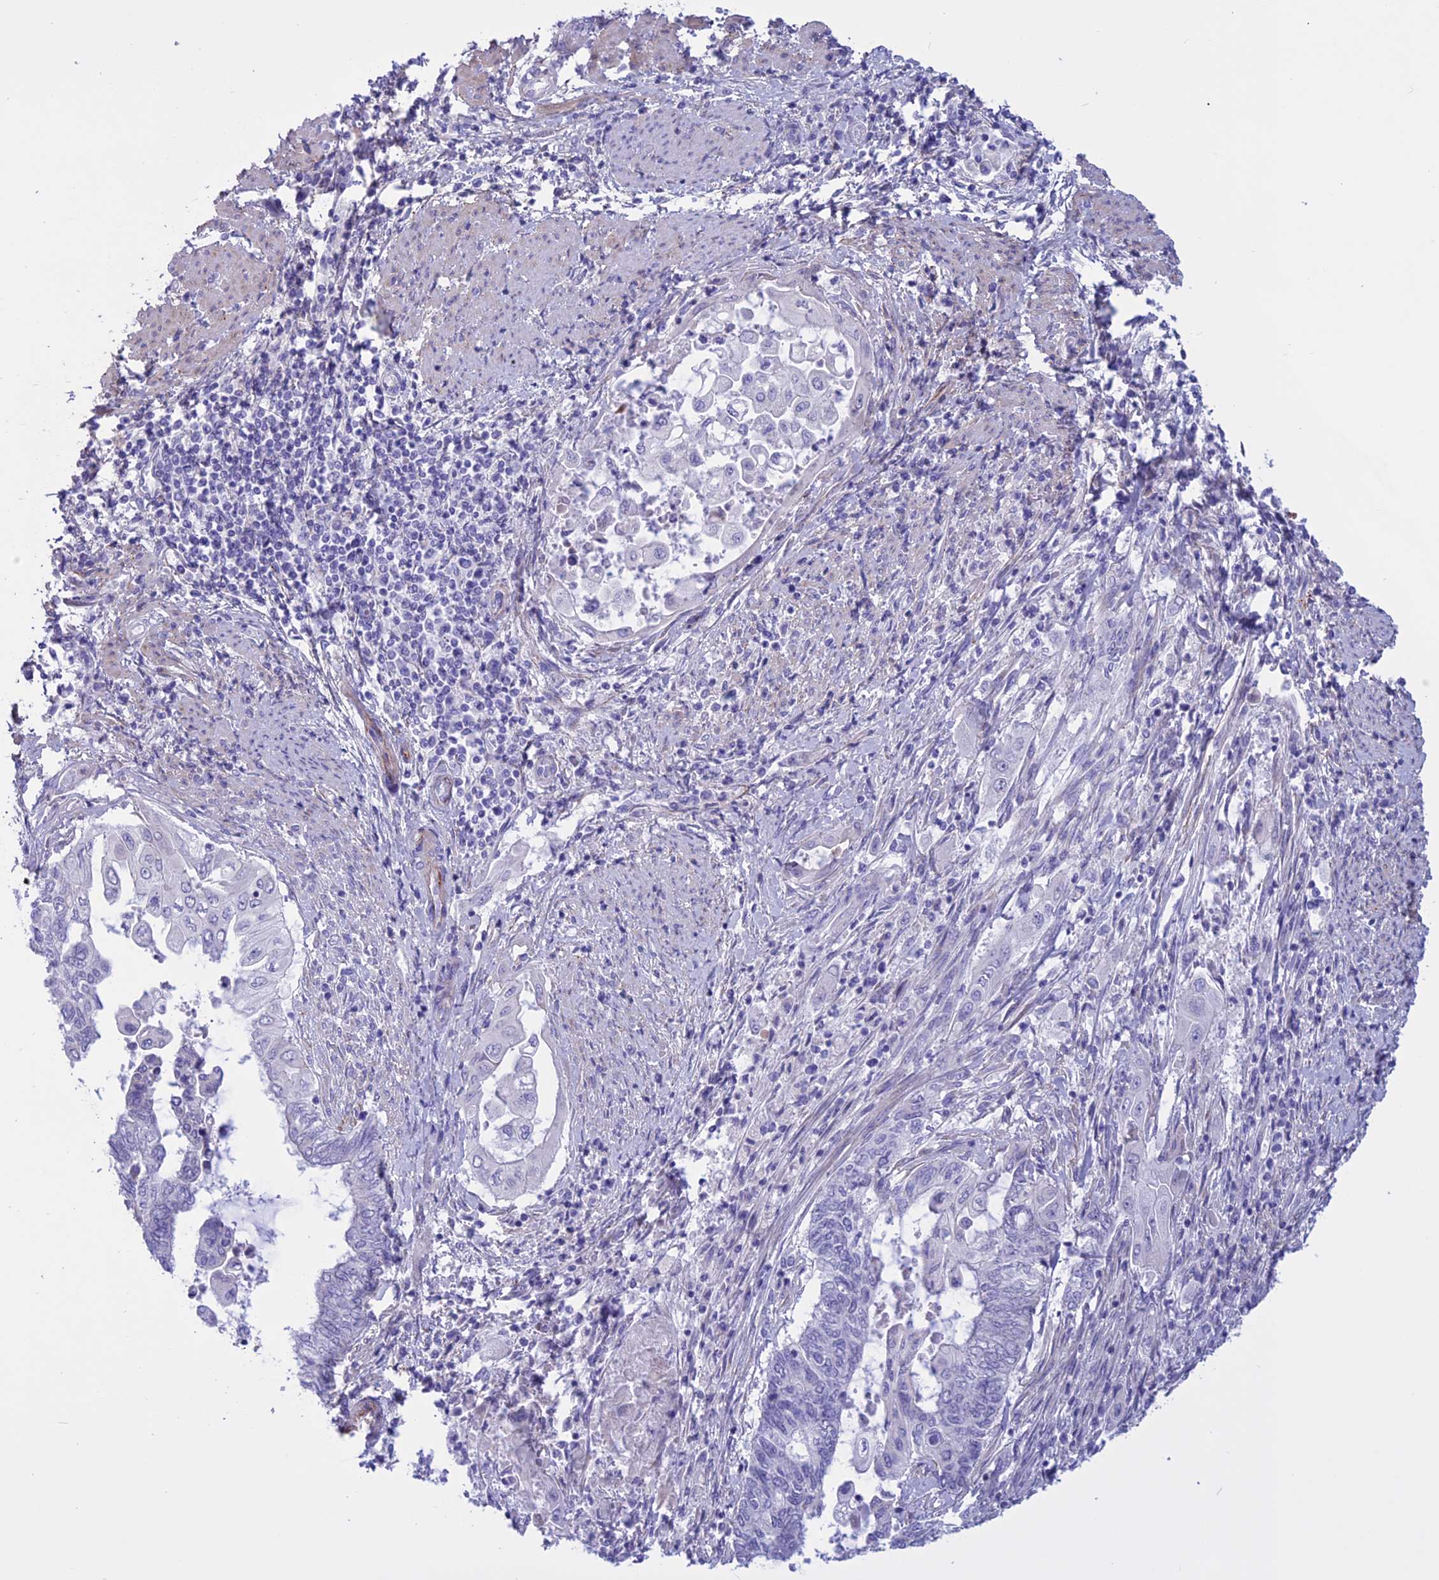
{"staining": {"intensity": "negative", "quantity": "none", "location": "none"}, "tissue": "endometrial cancer", "cell_type": "Tumor cells", "image_type": "cancer", "snomed": [{"axis": "morphology", "description": "Adenocarcinoma, NOS"}, {"axis": "topography", "description": "Uterus"}, {"axis": "topography", "description": "Endometrium"}], "caption": "An immunohistochemistry image of endometrial cancer is shown. There is no staining in tumor cells of endometrial cancer.", "gene": "SPHKAP", "patient": {"sex": "female", "age": 70}}